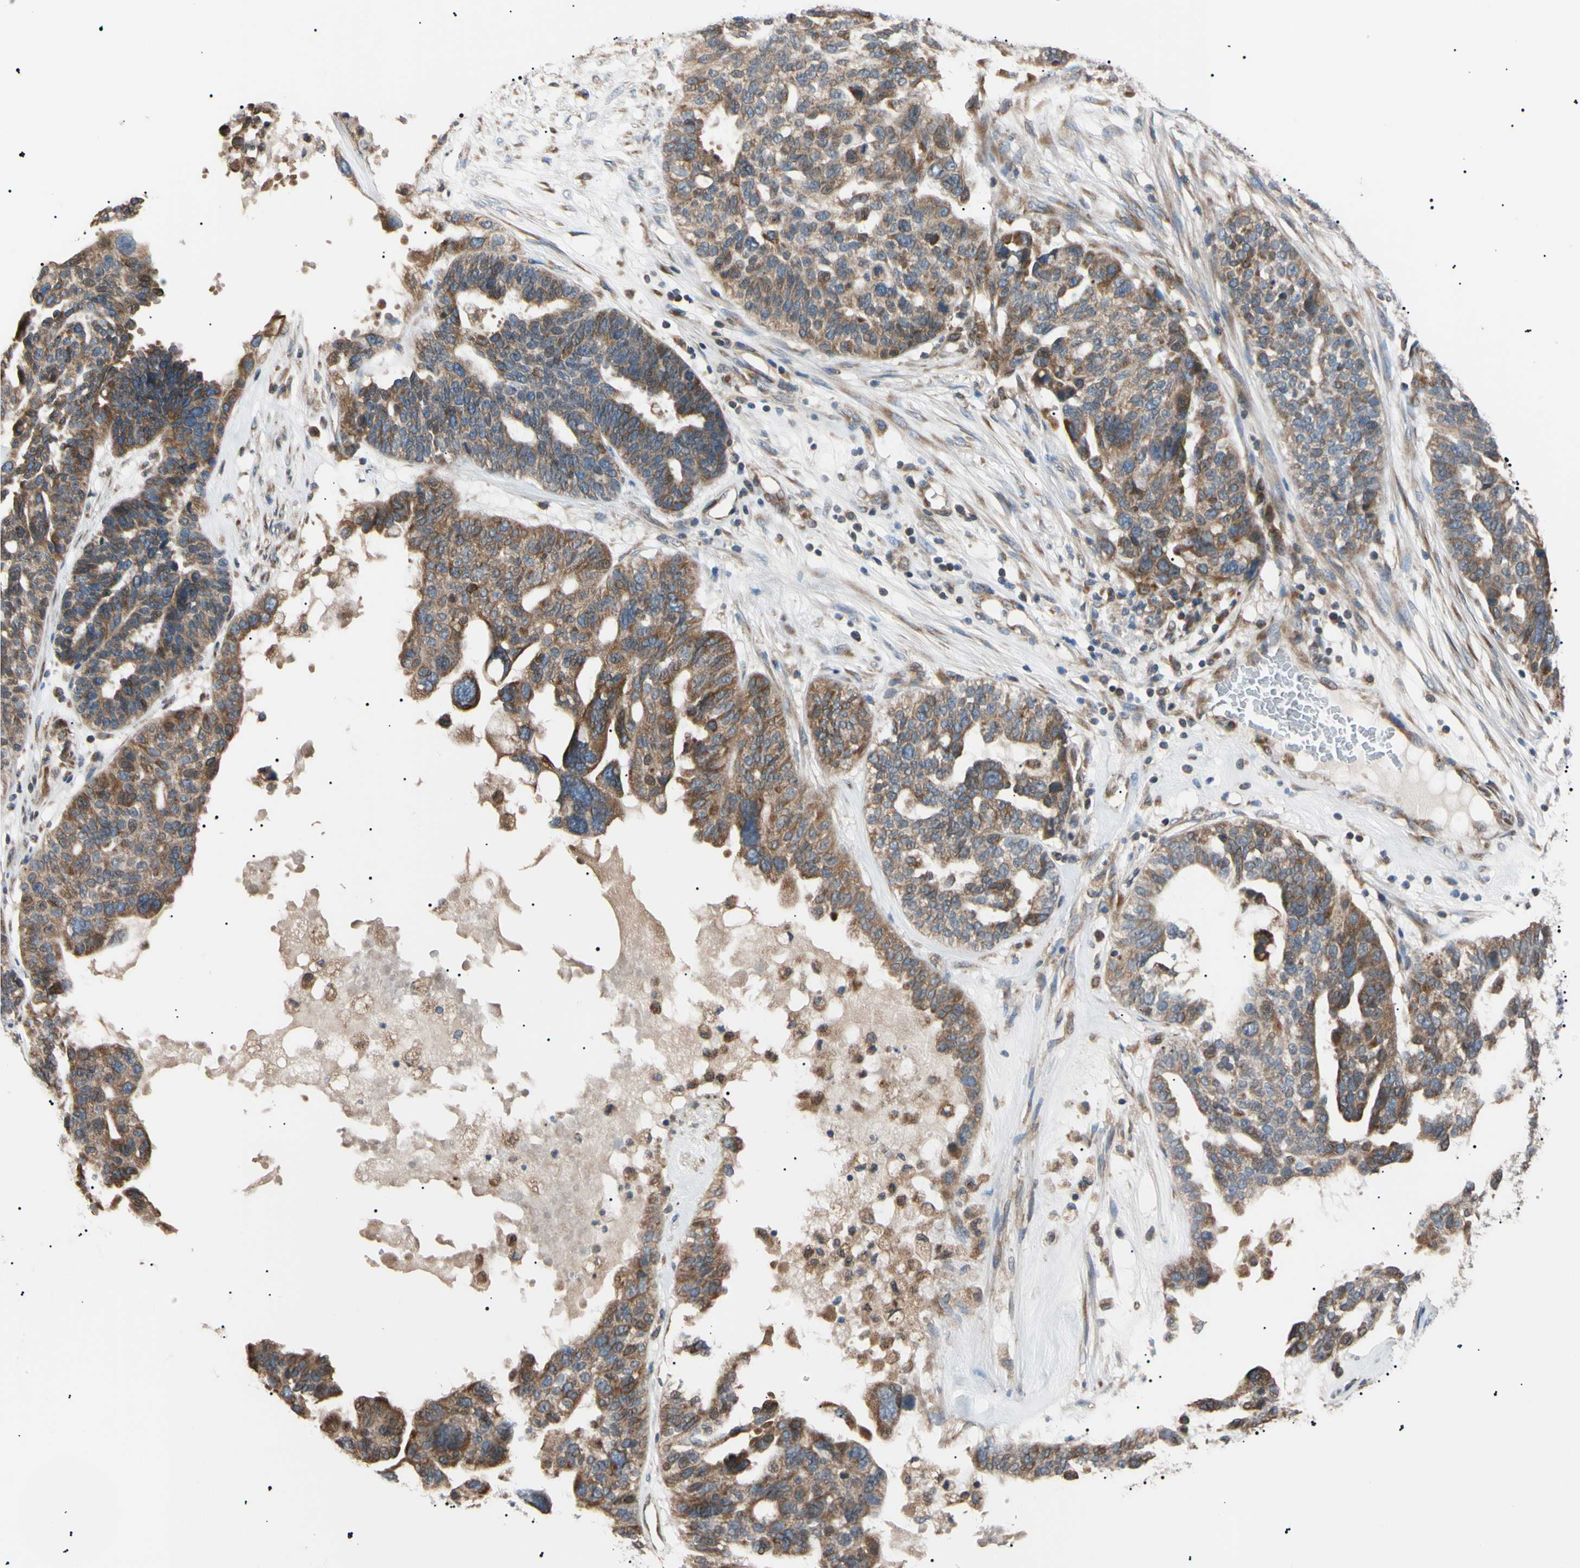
{"staining": {"intensity": "moderate", "quantity": ">75%", "location": "cytoplasmic/membranous"}, "tissue": "ovarian cancer", "cell_type": "Tumor cells", "image_type": "cancer", "snomed": [{"axis": "morphology", "description": "Cystadenocarcinoma, serous, NOS"}, {"axis": "topography", "description": "Ovary"}], "caption": "Immunohistochemistry histopathology image of human serous cystadenocarcinoma (ovarian) stained for a protein (brown), which displays medium levels of moderate cytoplasmic/membranous staining in about >75% of tumor cells.", "gene": "VAPA", "patient": {"sex": "female", "age": 59}}